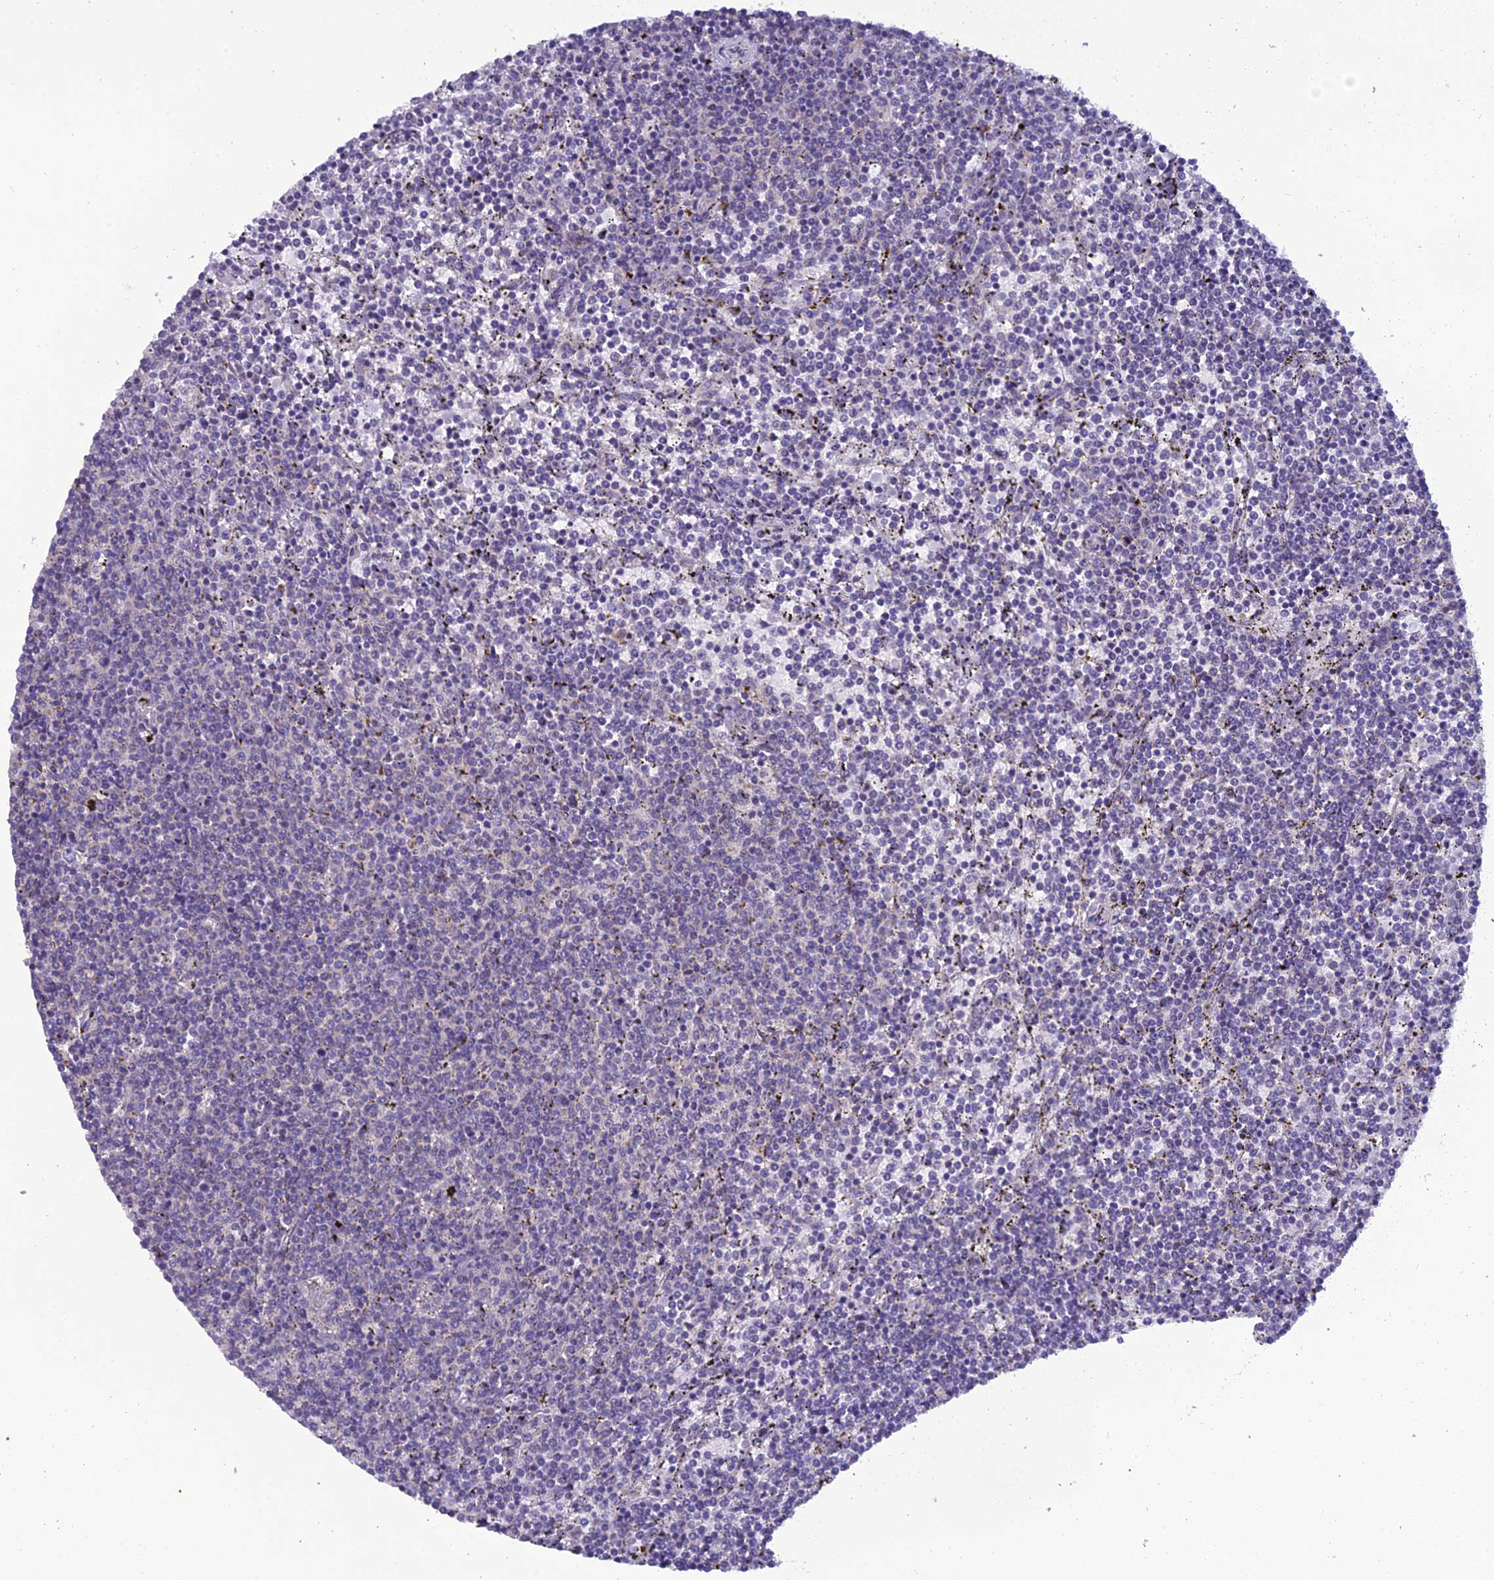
{"staining": {"intensity": "negative", "quantity": "none", "location": "none"}, "tissue": "lymphoma", "cell_type": "Tumor cells", "image_type": "cancer", "snomed": [{"axis": "morphology", "description": "Malignant lymphoma, non-Hodgkin's type, Low grade"}, {"axis": "topography", "description": "Spleen"}], "caption": "Malignant lymphoma, non-Hodgkin's type (low-grade) was stained to show a protein in brown. There is no significant expression in tumor cells. The staining is performed using DAB brown chromogen with nuclei counter-stained in using hematoxylin.", "gene": "GOLPH3", "patient": {"sex": "female", "age": 50}}